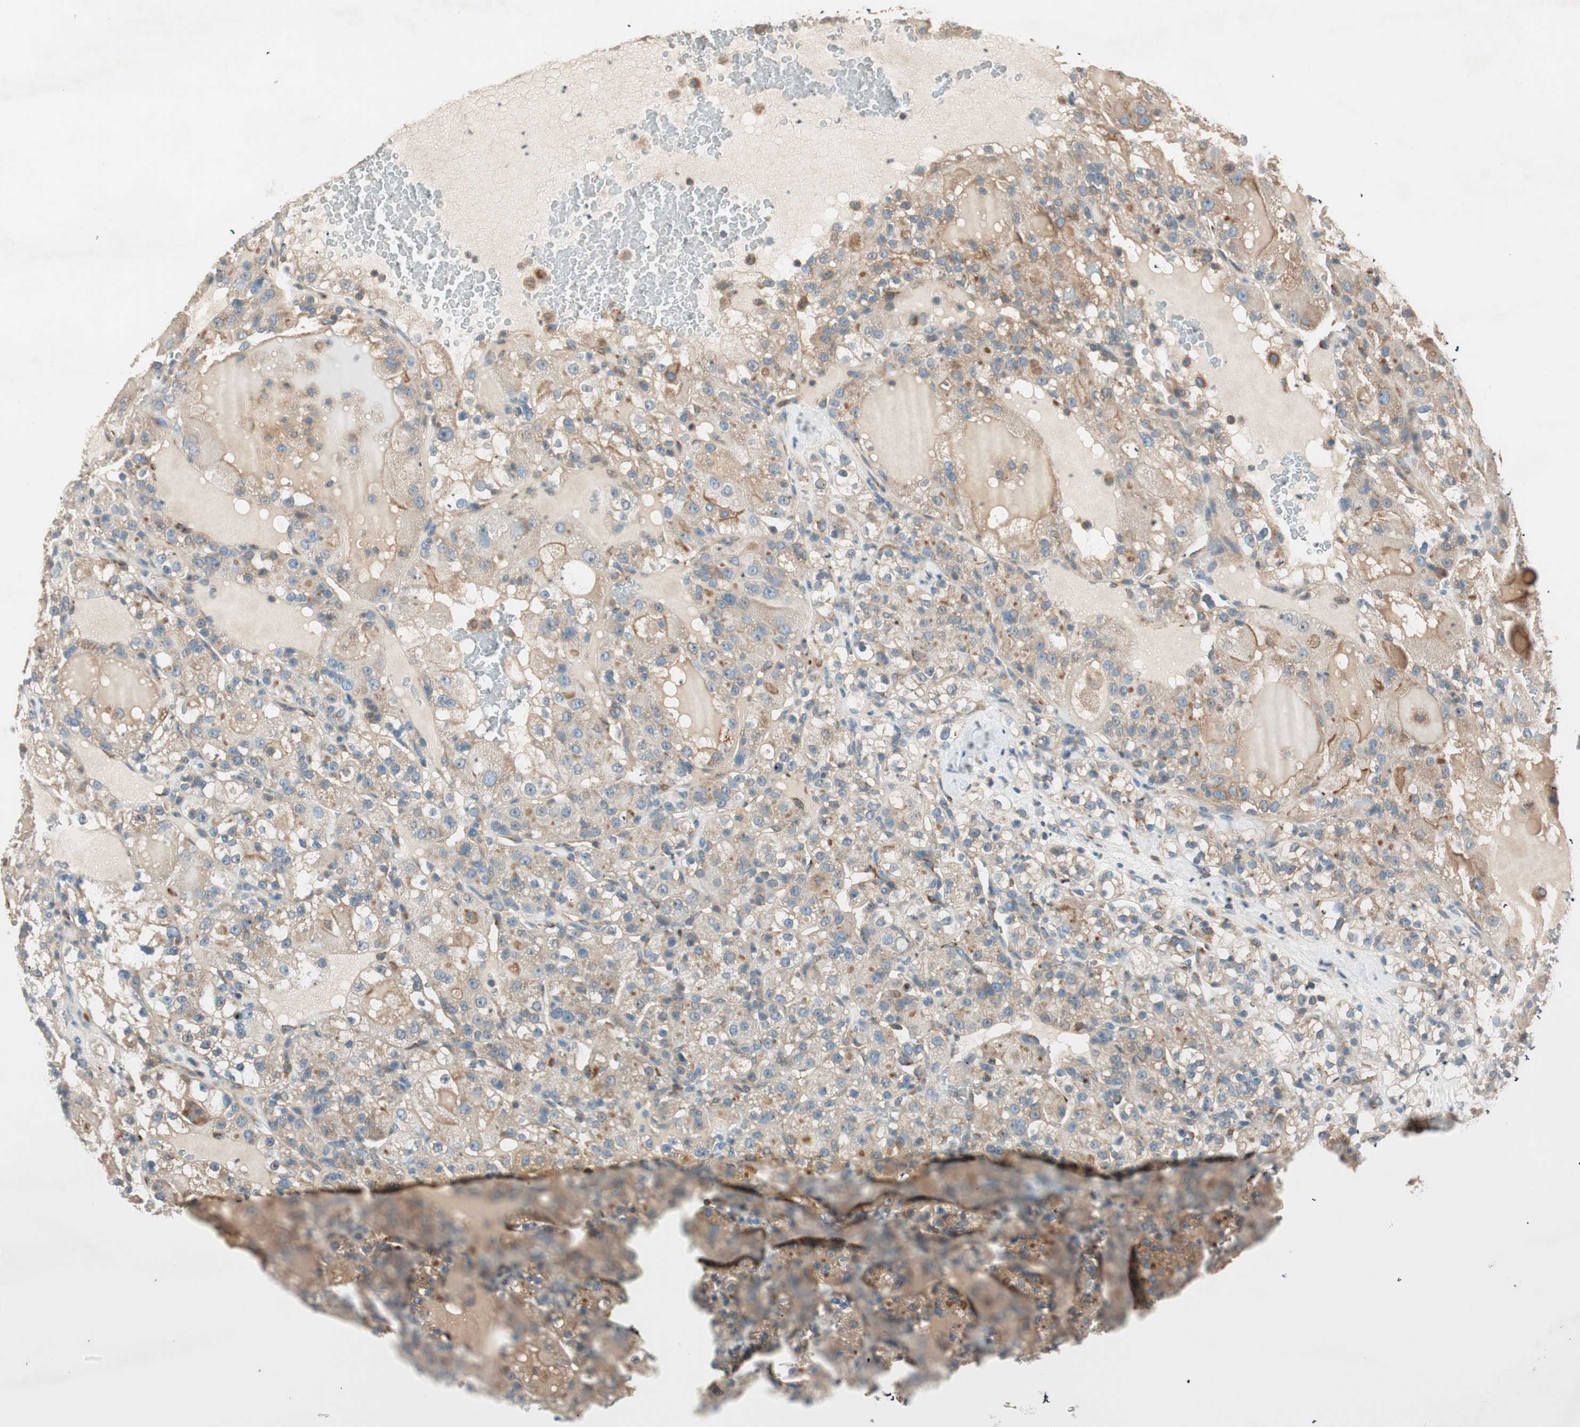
{"staining": {"intensity": "moderate", "quantity": ">75%", "location": "cytoplasmic/membranous"}, "tissue": "renal cancer", "cell_type": "Tumor cells", "image_type": "cancer", "snomed": [{"axis": "morphology", "description": "Normal tissue, NOS"}, {"axis": "morphology", "description": "Adenocarcinoma, NOS"}, {"axis": "topography", "description": "Kidney"}], "caption": "A histopathology image showing moderate cytoplasmic/membranous positivity in approximately >75% of tumor cells in renal cancer, as visualized by brown immunohistochemical staining.", "gene": "CC2D1A", "patient": {"sex": "male", "age": 61}}